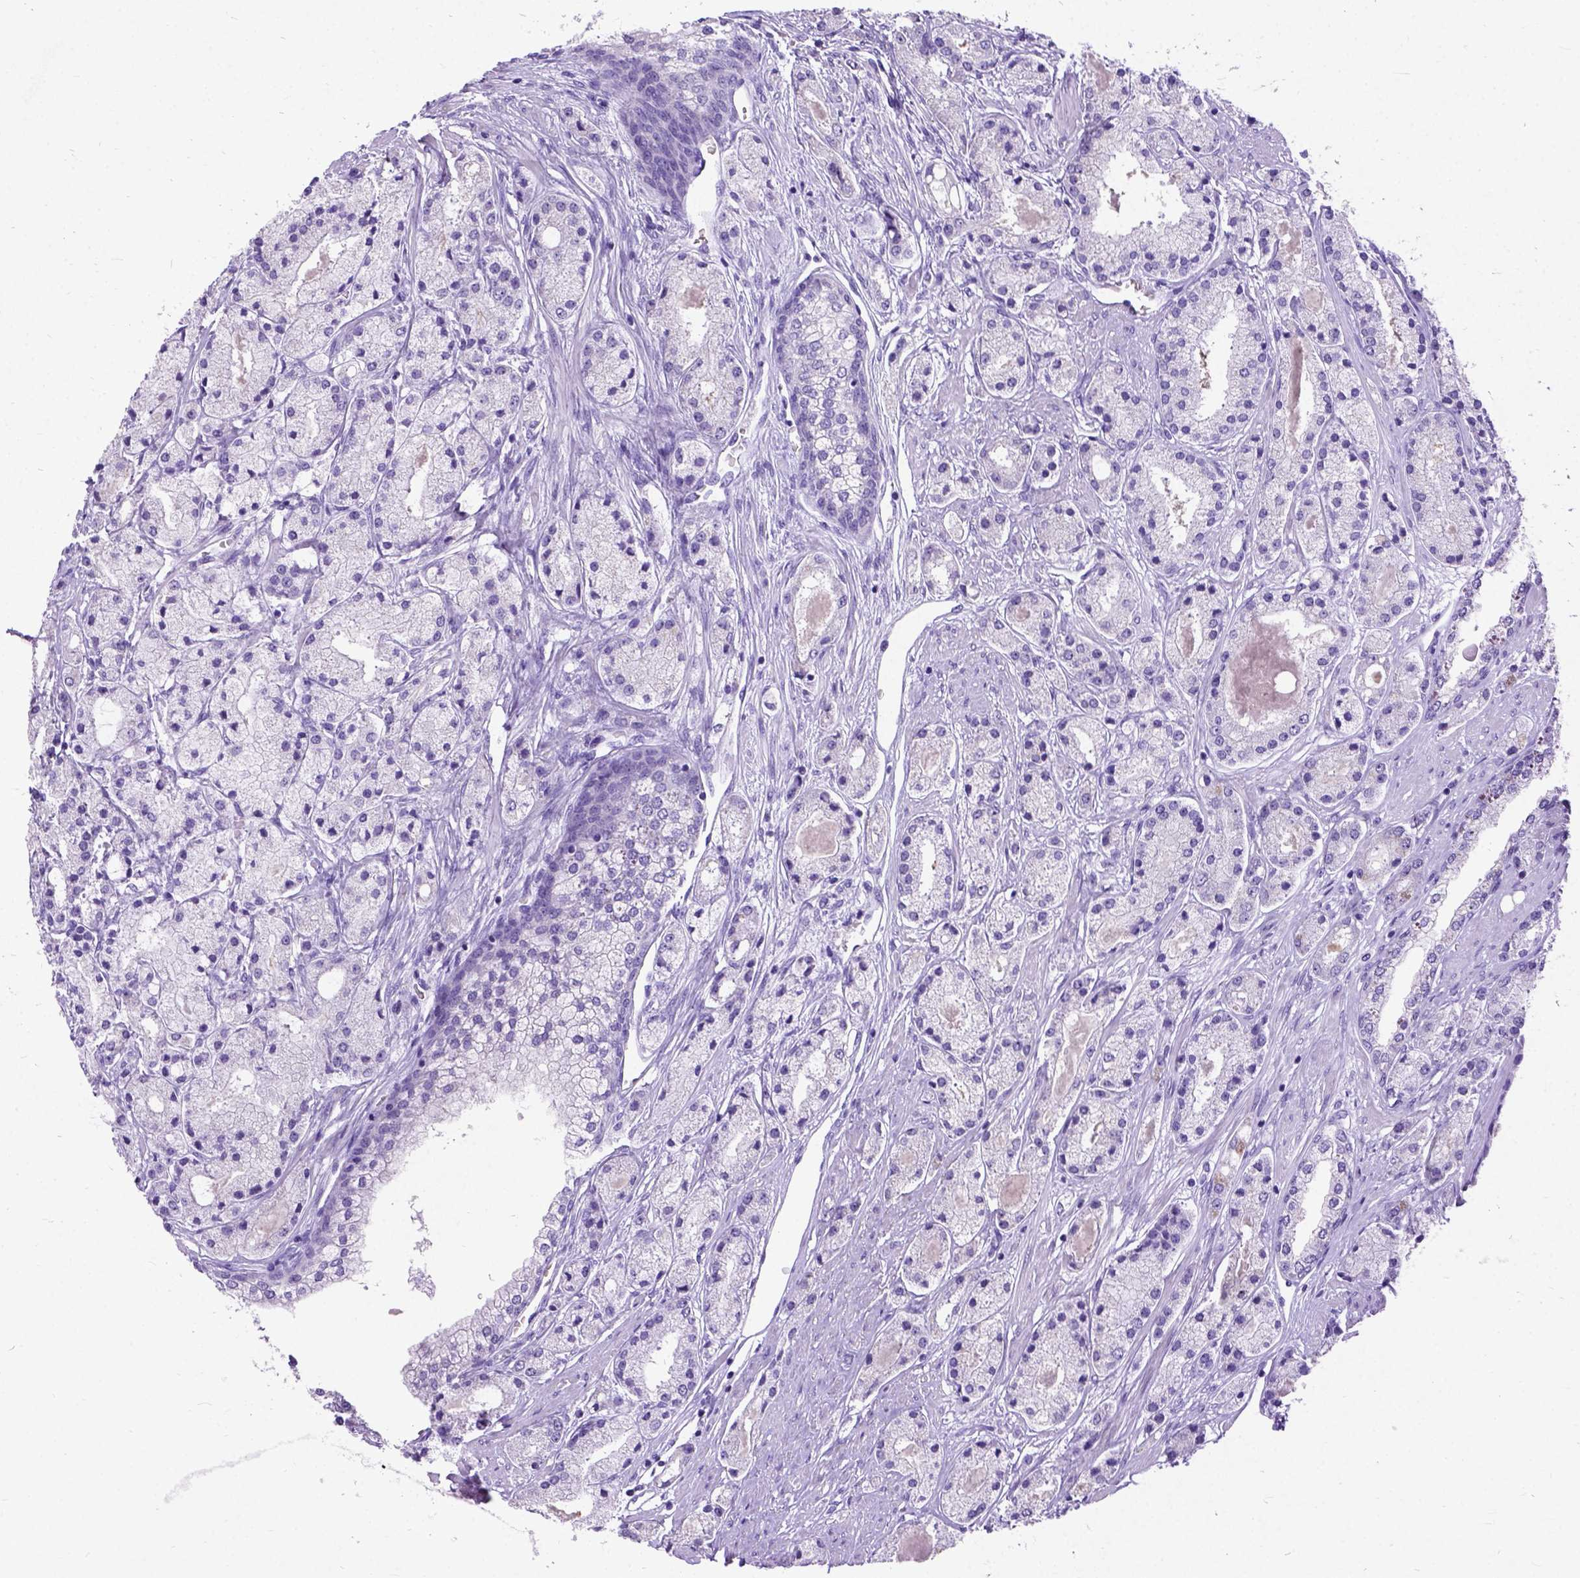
{"staining": {"intensity": "negative", "quantity": "none", "location": "none"}, "tissue": "prostate cancer", "cell_type": "Tumor cells", "image_type": "cancer", "snomed": [{"axis": "morphology", "description": "Adenocarcinoma, High grade"}, {"axis": "topography", "description": "Prostate"}], "caption": "A photomicrograph of human adenocarcinoma (high-grade) (prostate) is negative for staining in tumor cells.", "gene": "NEUROD4", "patient": {"sex": "male", "age": 67}}